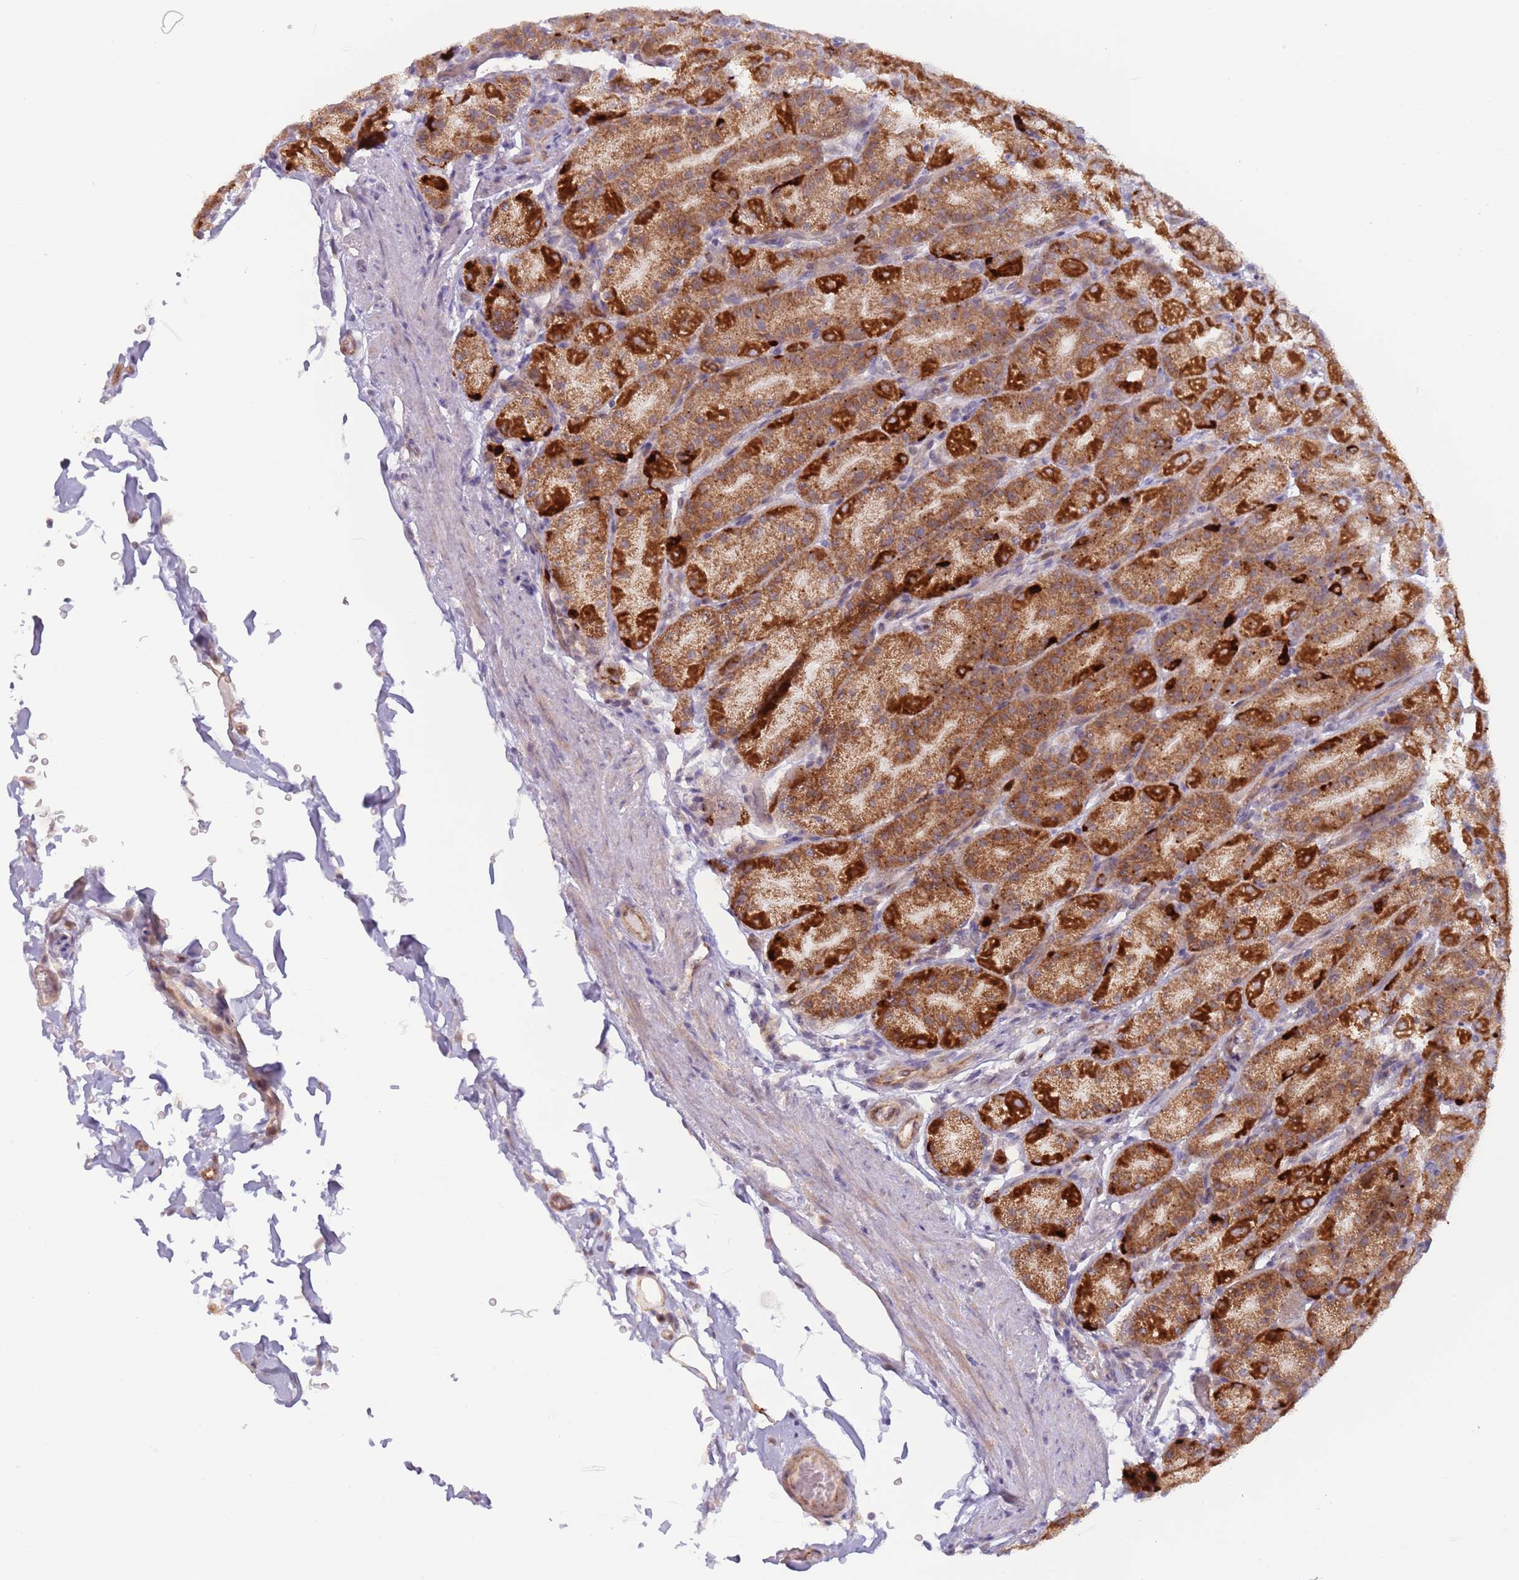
{"staining": {"intensity": "strong", "quantity": ">75%", "location": "cytoplasmic/membranous"}, "tissue": "stomach", "cell_type": "Glandular cells", "image_type": "normal", "snomed": [{"axis": "morphology", "description": "Normal tissue, NOS"}, {"axis": "topography", "description": "Stomach, upper"}, {"axis": "topography", "description": "Stomach"}], "caption": "Protein expression analysis of normal human stomach reveals strong cytoplasmic/membranous positivity in about >75% of glandular cells.", "gene": "LDHD", "patient": {"sex": "male", "age": 68}}